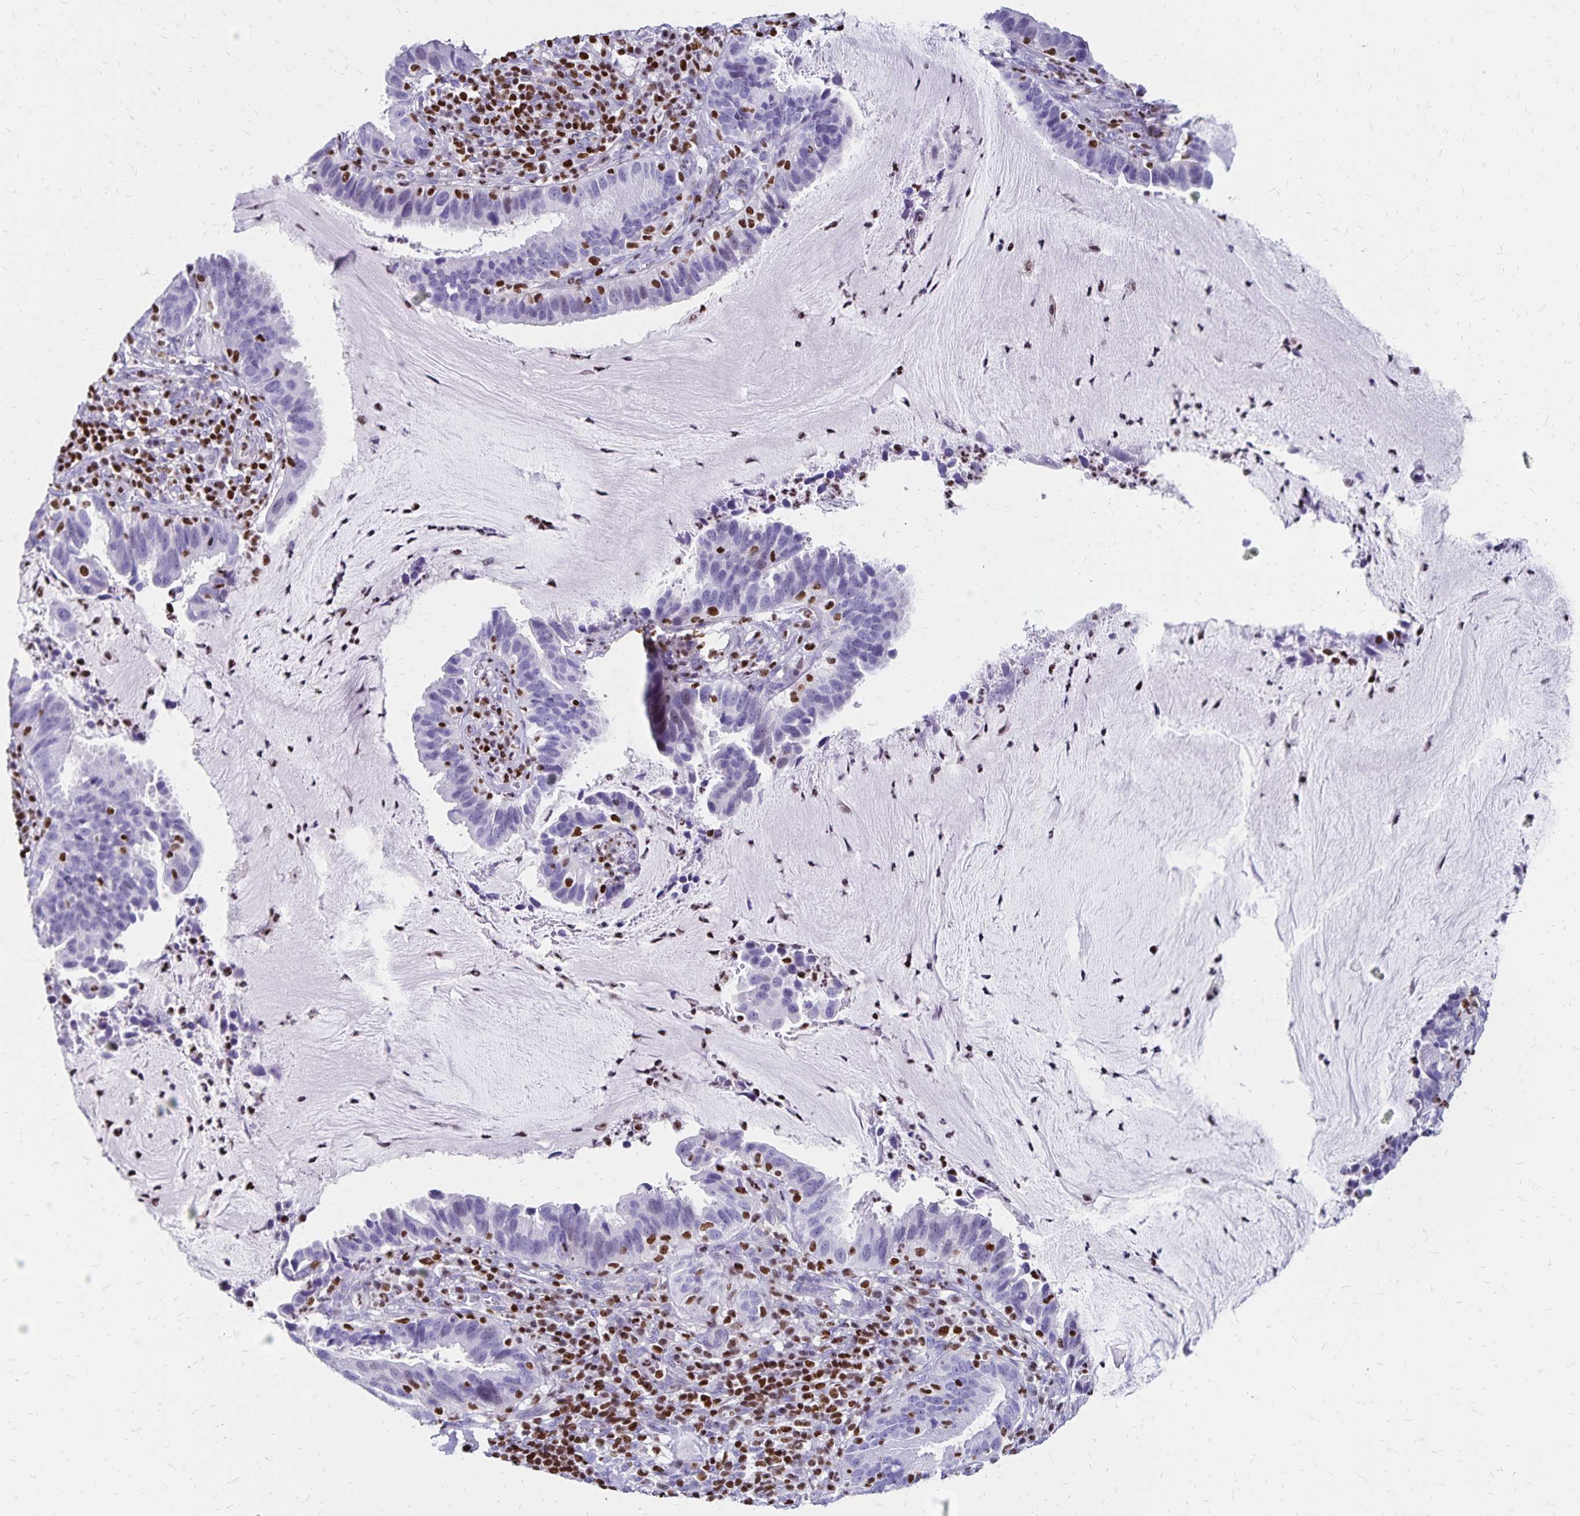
{"staining": {"intensity": "negative", "quantity": "none", "location": "none"}, "tissue": "cervical cancer", "cell_type": "Tumor cells", "image_type": "cancer", "snomed": [{"axis": "morphology", "description": "Adenocarcinoma, NOS"}, {"axis": "topography", "description": "Cervix"}], "caption": "Tumor cells show no significant staining in cervical cancer.", "gene": "IKZF1", "patient": {"sex": "female", "age": 34}}